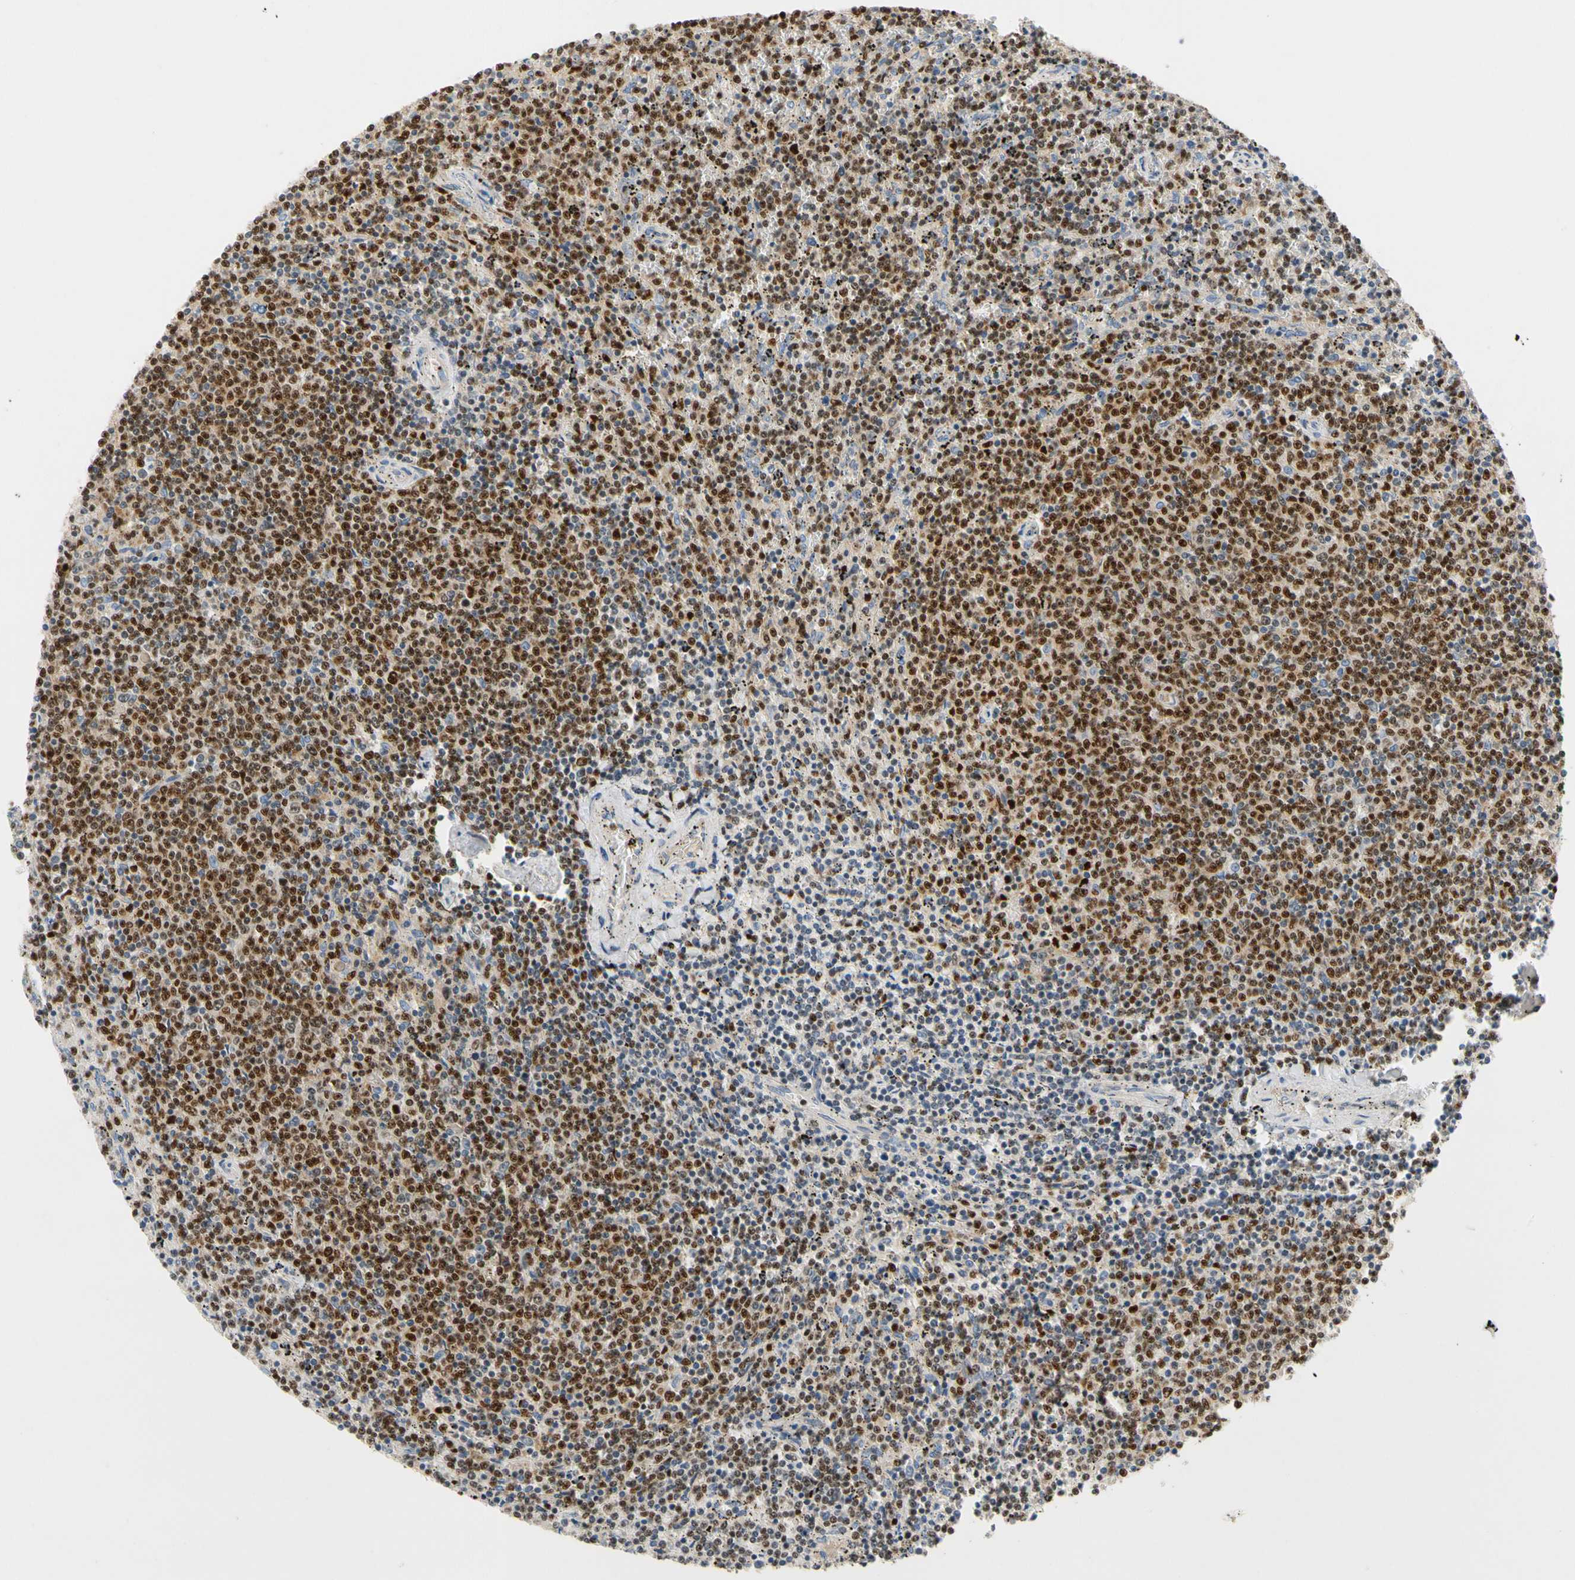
{"staining": {"intensity": "strong", "quantity": ">75%", "location": "nuclear"}, "tissue": "lymphoma", "cell_type": "Tumor cells", "image_type": "cancer", "snomed": [{"axis": "morphology", "description": "Malignant lymphoma, non-Hodgkin's type, Low grade"}, {"axis": "topography", "description": "Spleen"}], "caption": "Immunohistochemical staining of human low-grade malignant lymphoma, non-Hodgkin's type demonstrates high levels of strong nuclear protein positivity in about >75% of tumor cells.", "gene": "SP140", "patient": {"sex": "female", "age": 50}}